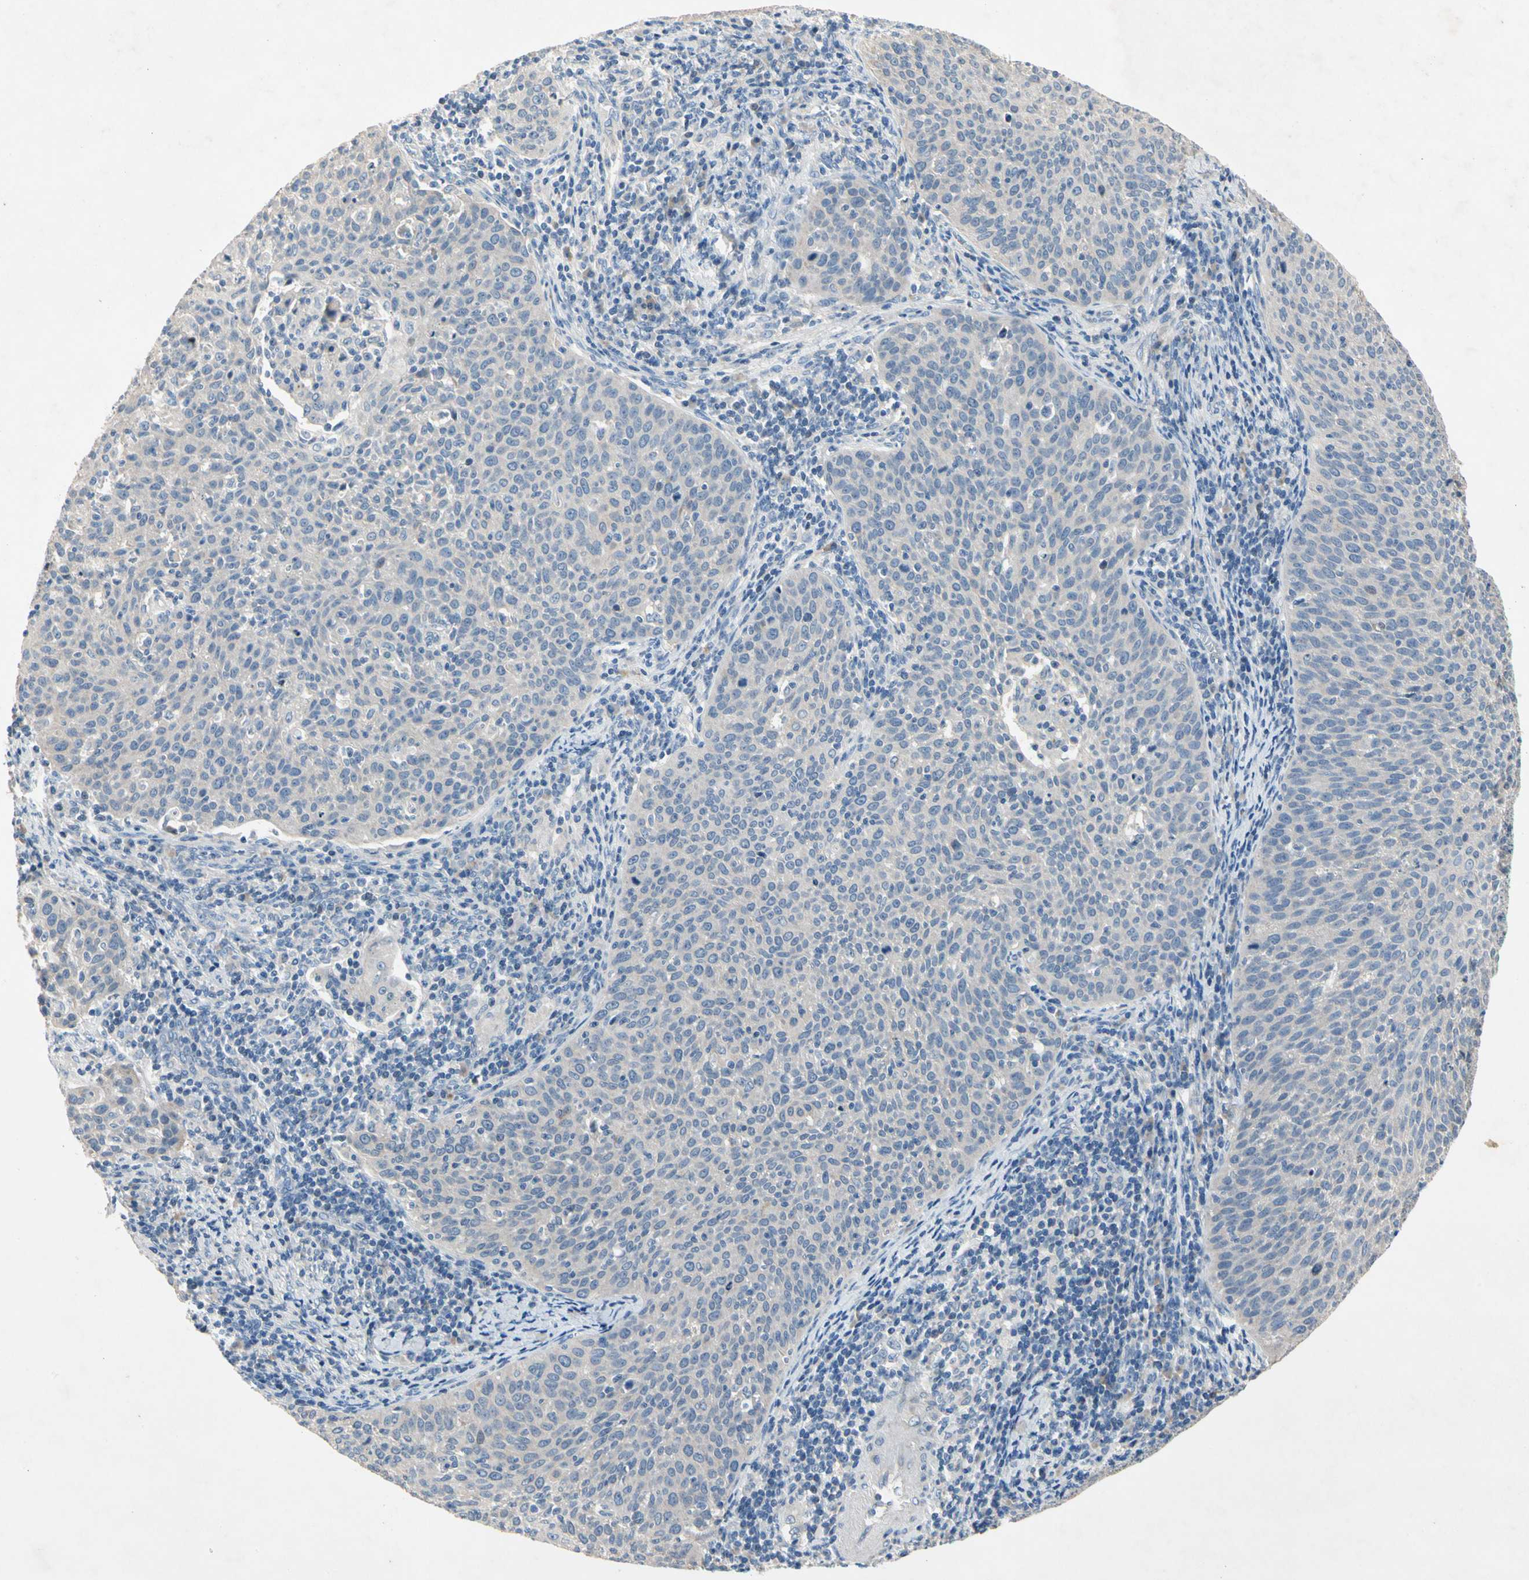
{"staining": {"intensity": "negative", "quantity": "none", "location": "none"}, "tissue": "cervical cancer", "cell_type": "Tumor cells", "image_type": "cancer", "snomed": [{"axis": "morphology", "description": "Squamous cell carcinoma, NOS"}, {"axis": "topography", "description": "Cervix"}], "caption": "DAB (3,3'-diaminobenzidine) immunohistochemical staining of cervical cancer (squamous cell carcinoma) exhibits no significant staining in tumor cells. Nuclei are stained in blue.", "gene": "GAS6", "patient": {"sex": "female", "age": 38}}